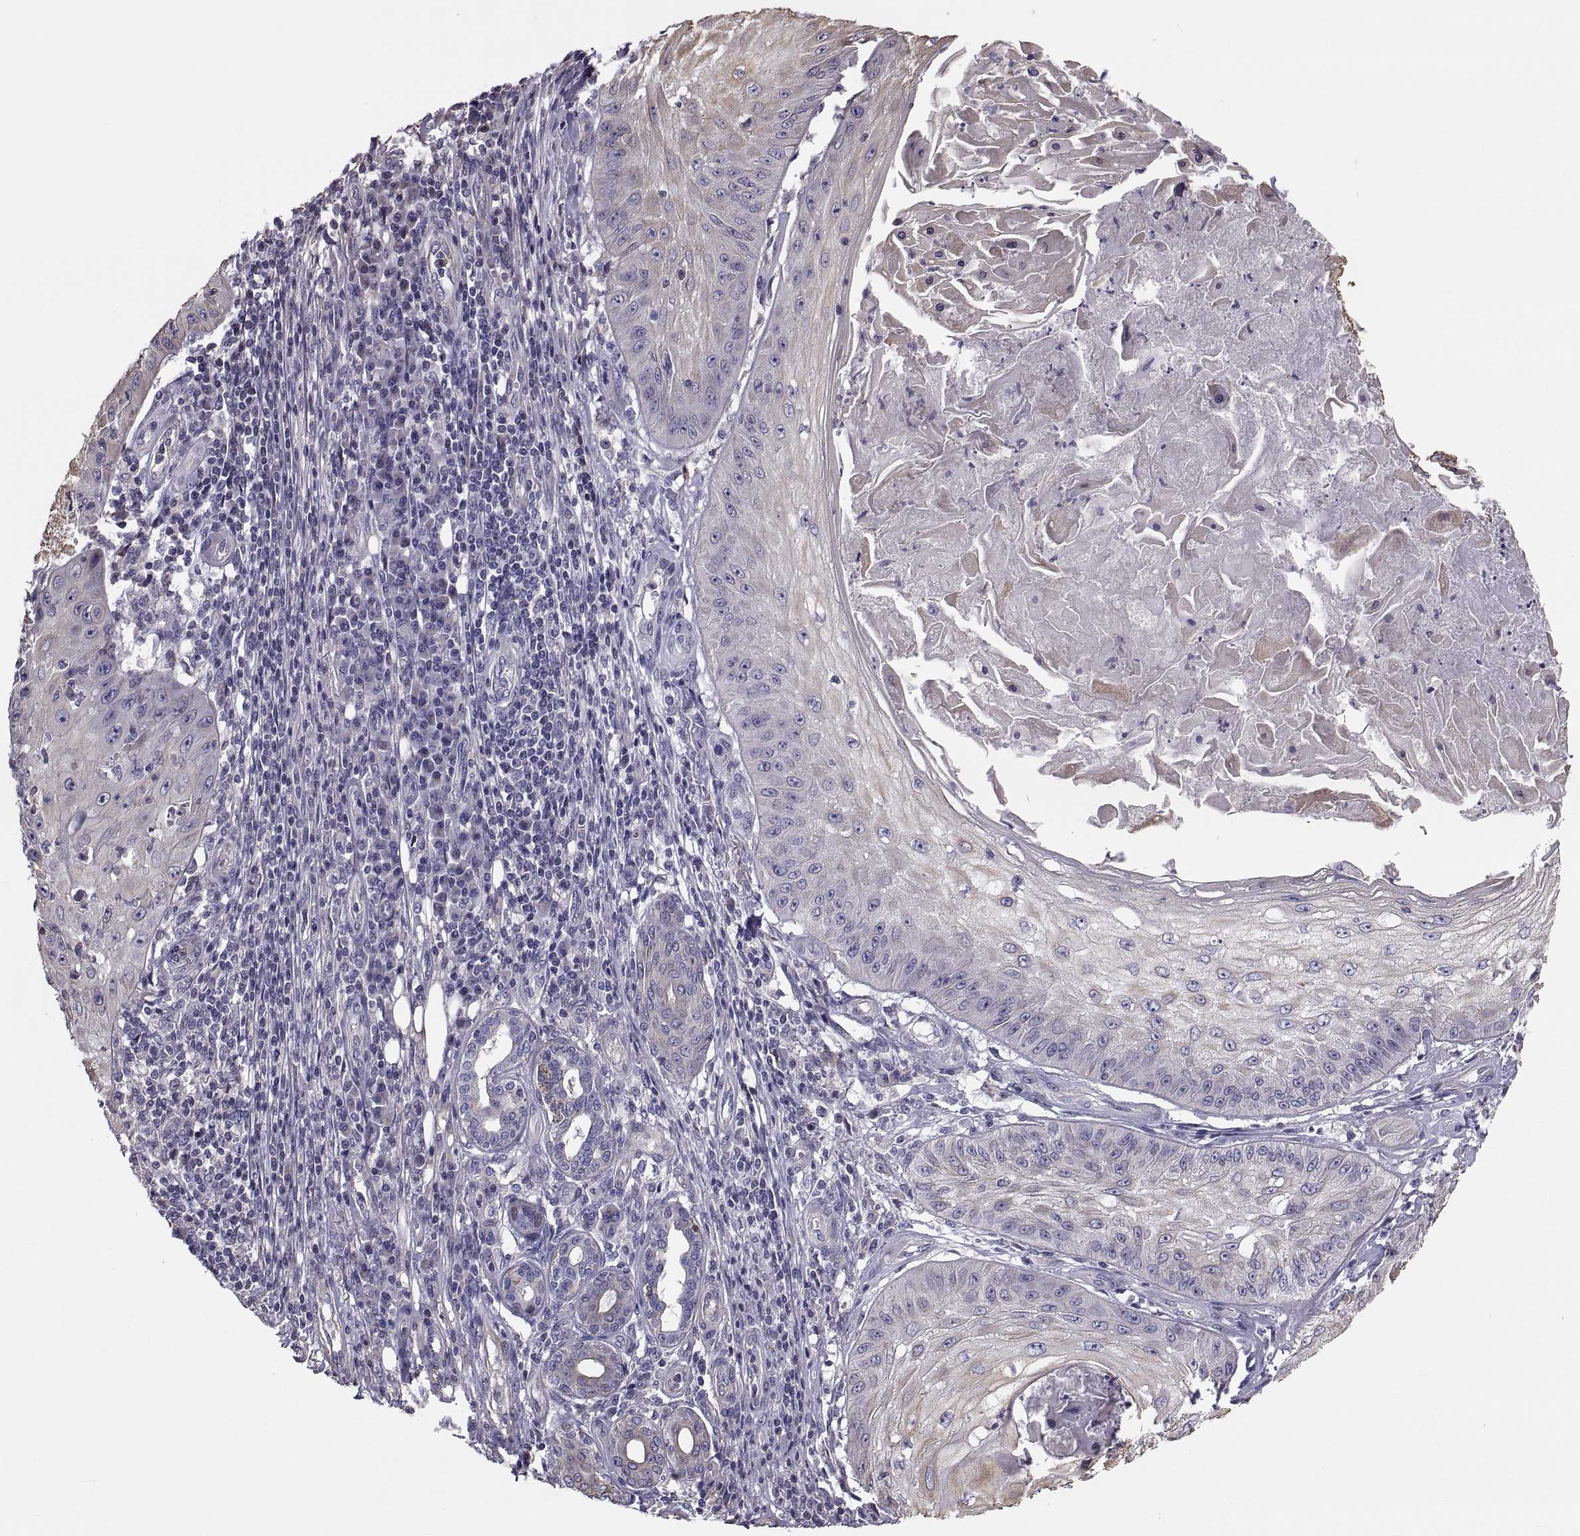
{"staining": {"intensity": "moderate", "quantity": "<25%", "location": "cytoplasmic/membranous"}, "tissue": "skin cancer", "cell_type": "Tumor cells", "image_type": "cancer", "snomed": [{"axis": "morphology", "description": "Squamous cell carcinoma, NOS"}, {"axis": "topography", "description": "Skin"}], "caption": "Immunohistochemistry (IHC) photomicrograph of neoplastic tissue: skin cancer (squamous cell carcinoma) stained using immunohistochemistry demonstrates low levels of moderate protein expression localized specifically in the cytoplasmic/membranous of tumor cells, appearing as a cytoplasmic/membranous brown color.", "gene": "ANO1", "patient": {"sex": "male", "age": 70}}